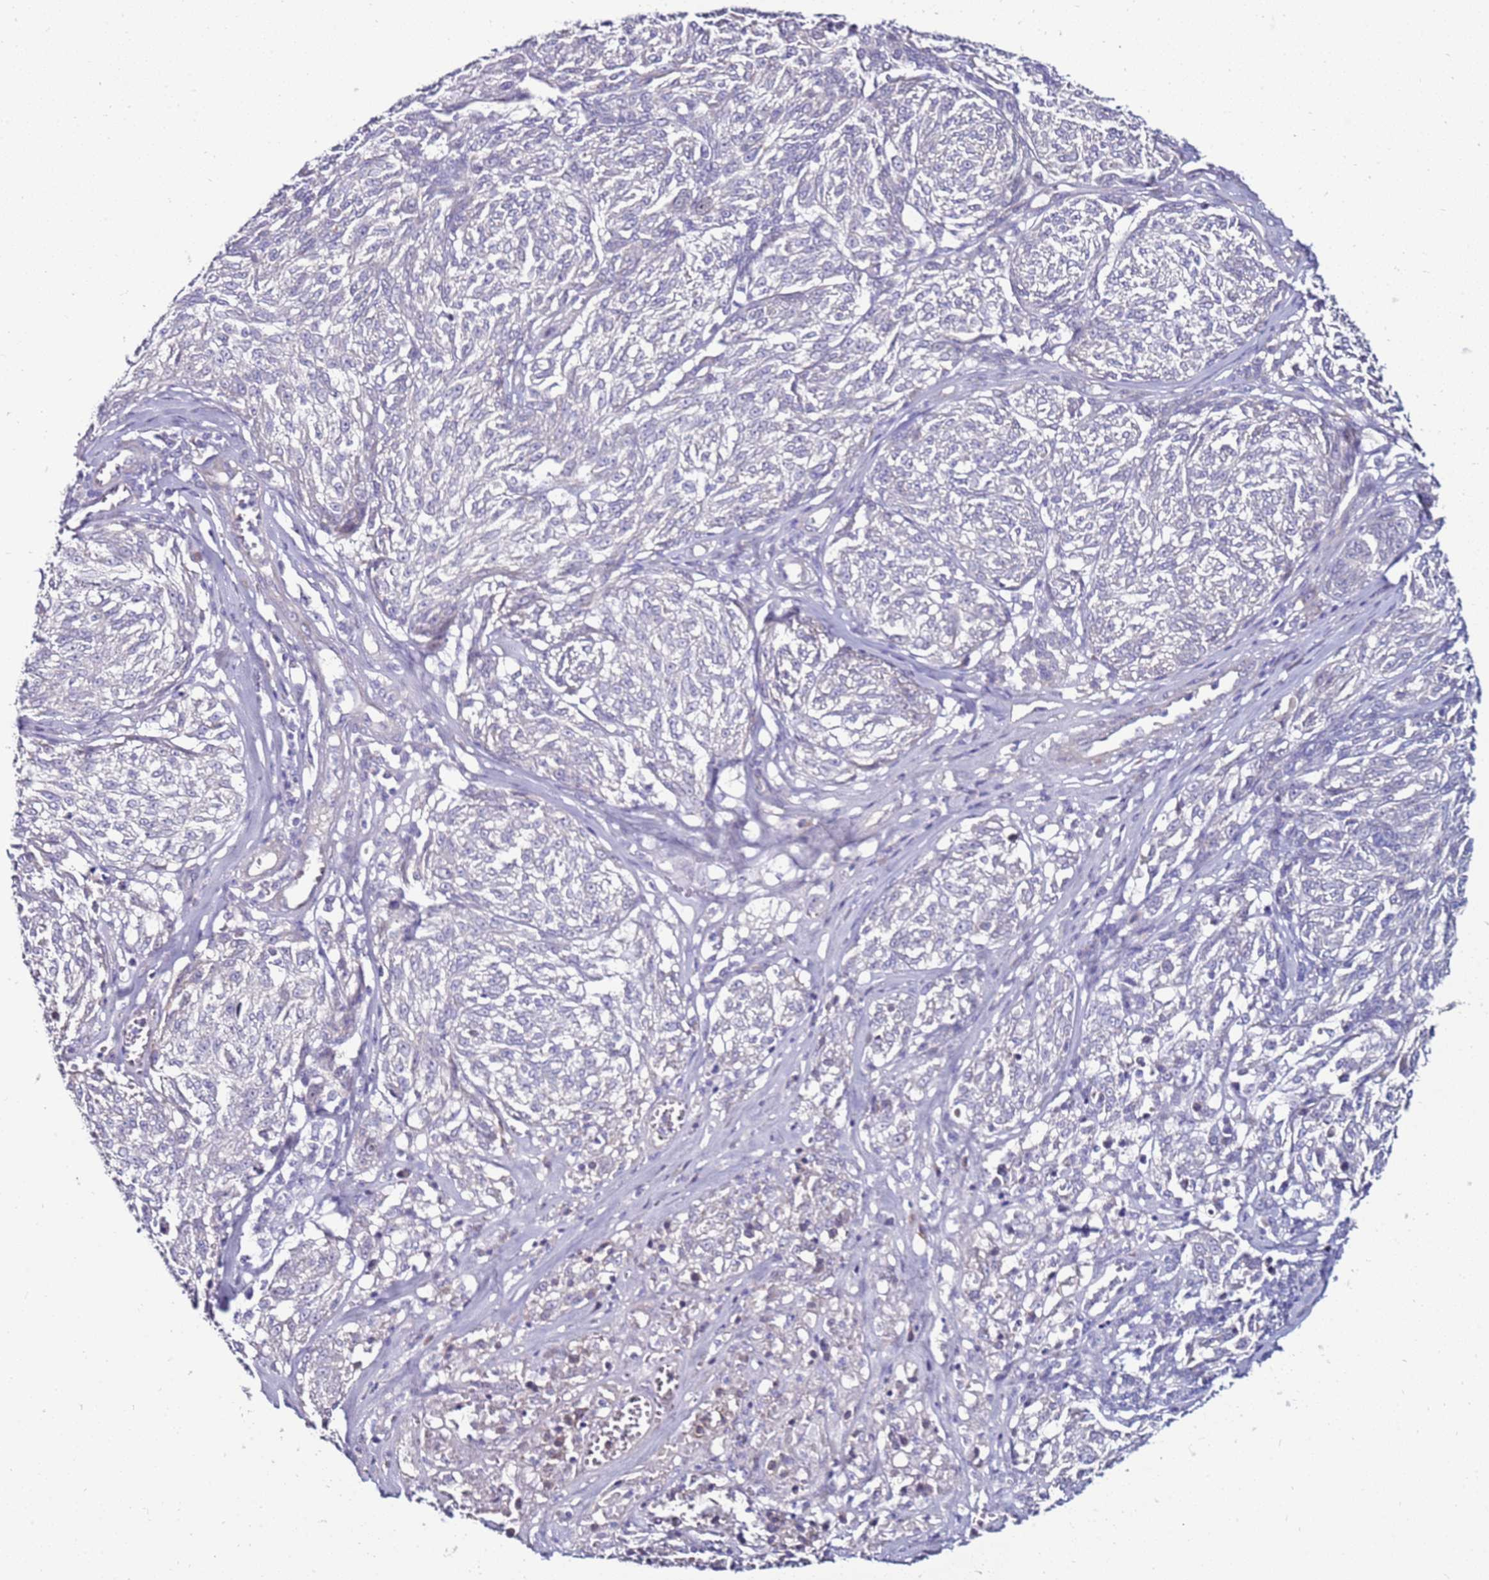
{"staining": {"intensity": "negative", "quantity": "none", "location": "none"}, "tissue": "melanoma", "cell_type": "Tumor cells", "image_type": "cancer", "snomed": [{"axis": "morphology", "description": "Malignant melanoma, NOS"}, {"axis": "topography", "description": "Skin"}], "caption": "An image of human melanoma is negative for staining in tumor cells.", "gene": "GPN3", "patient": {"sex": "female", "age": 63}}